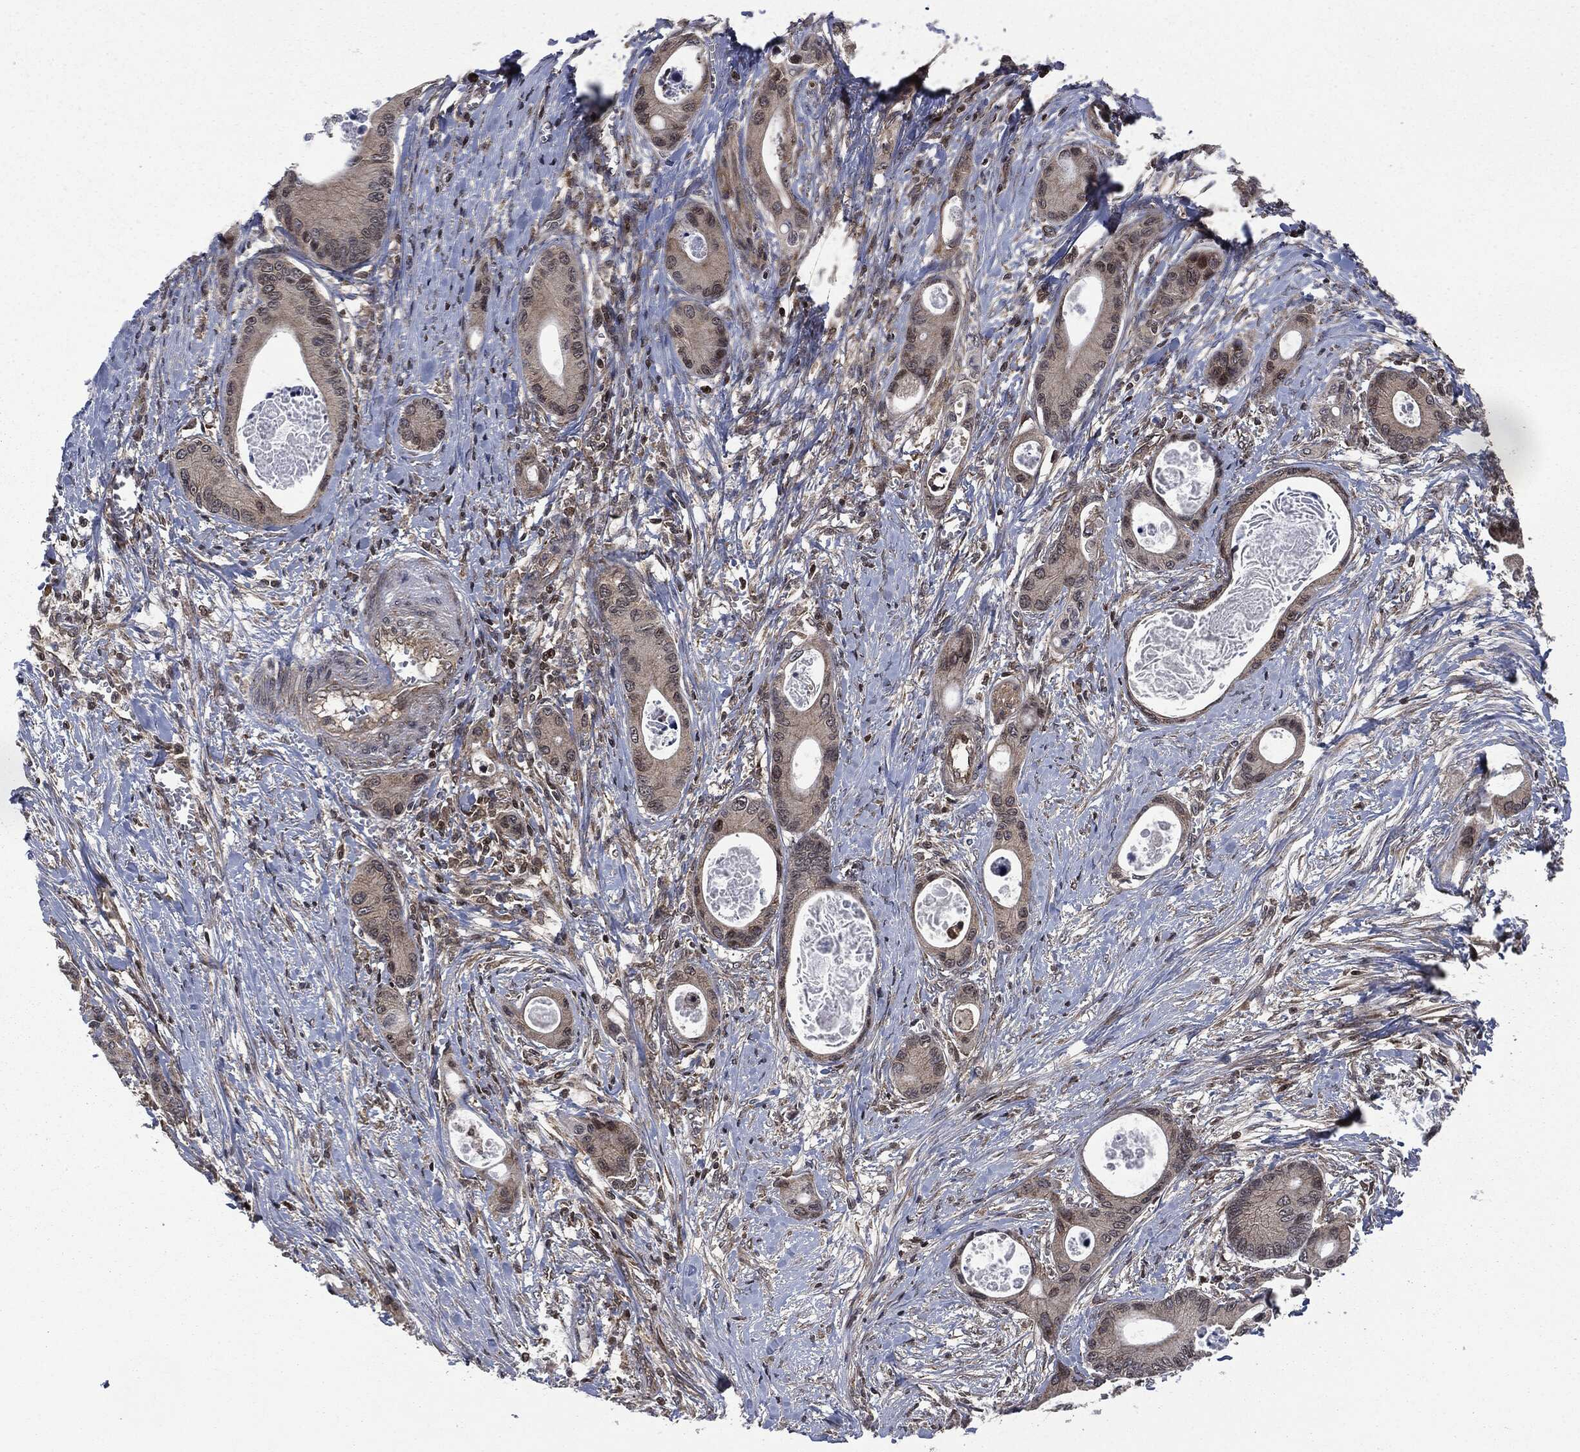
{"staining": {"intensity": "weak", "quantity": "<25%", "location": "cytoplasmic/membranous"}, "tissue": "colorectal cancer", "cell_type": "Tumor cells", "image_type": "cancer", "snomed": [{"axis": "morphology", "description": "Adenocarcinoma, NOS"}, {"axis": "topography", "description": "Colon"}], "caption": "Tumor cells show no significant positivity in colorectal cancer (adenocarcinoma).", "gene": "HRAS", "patient": {"sex": "female", "age": 78}}